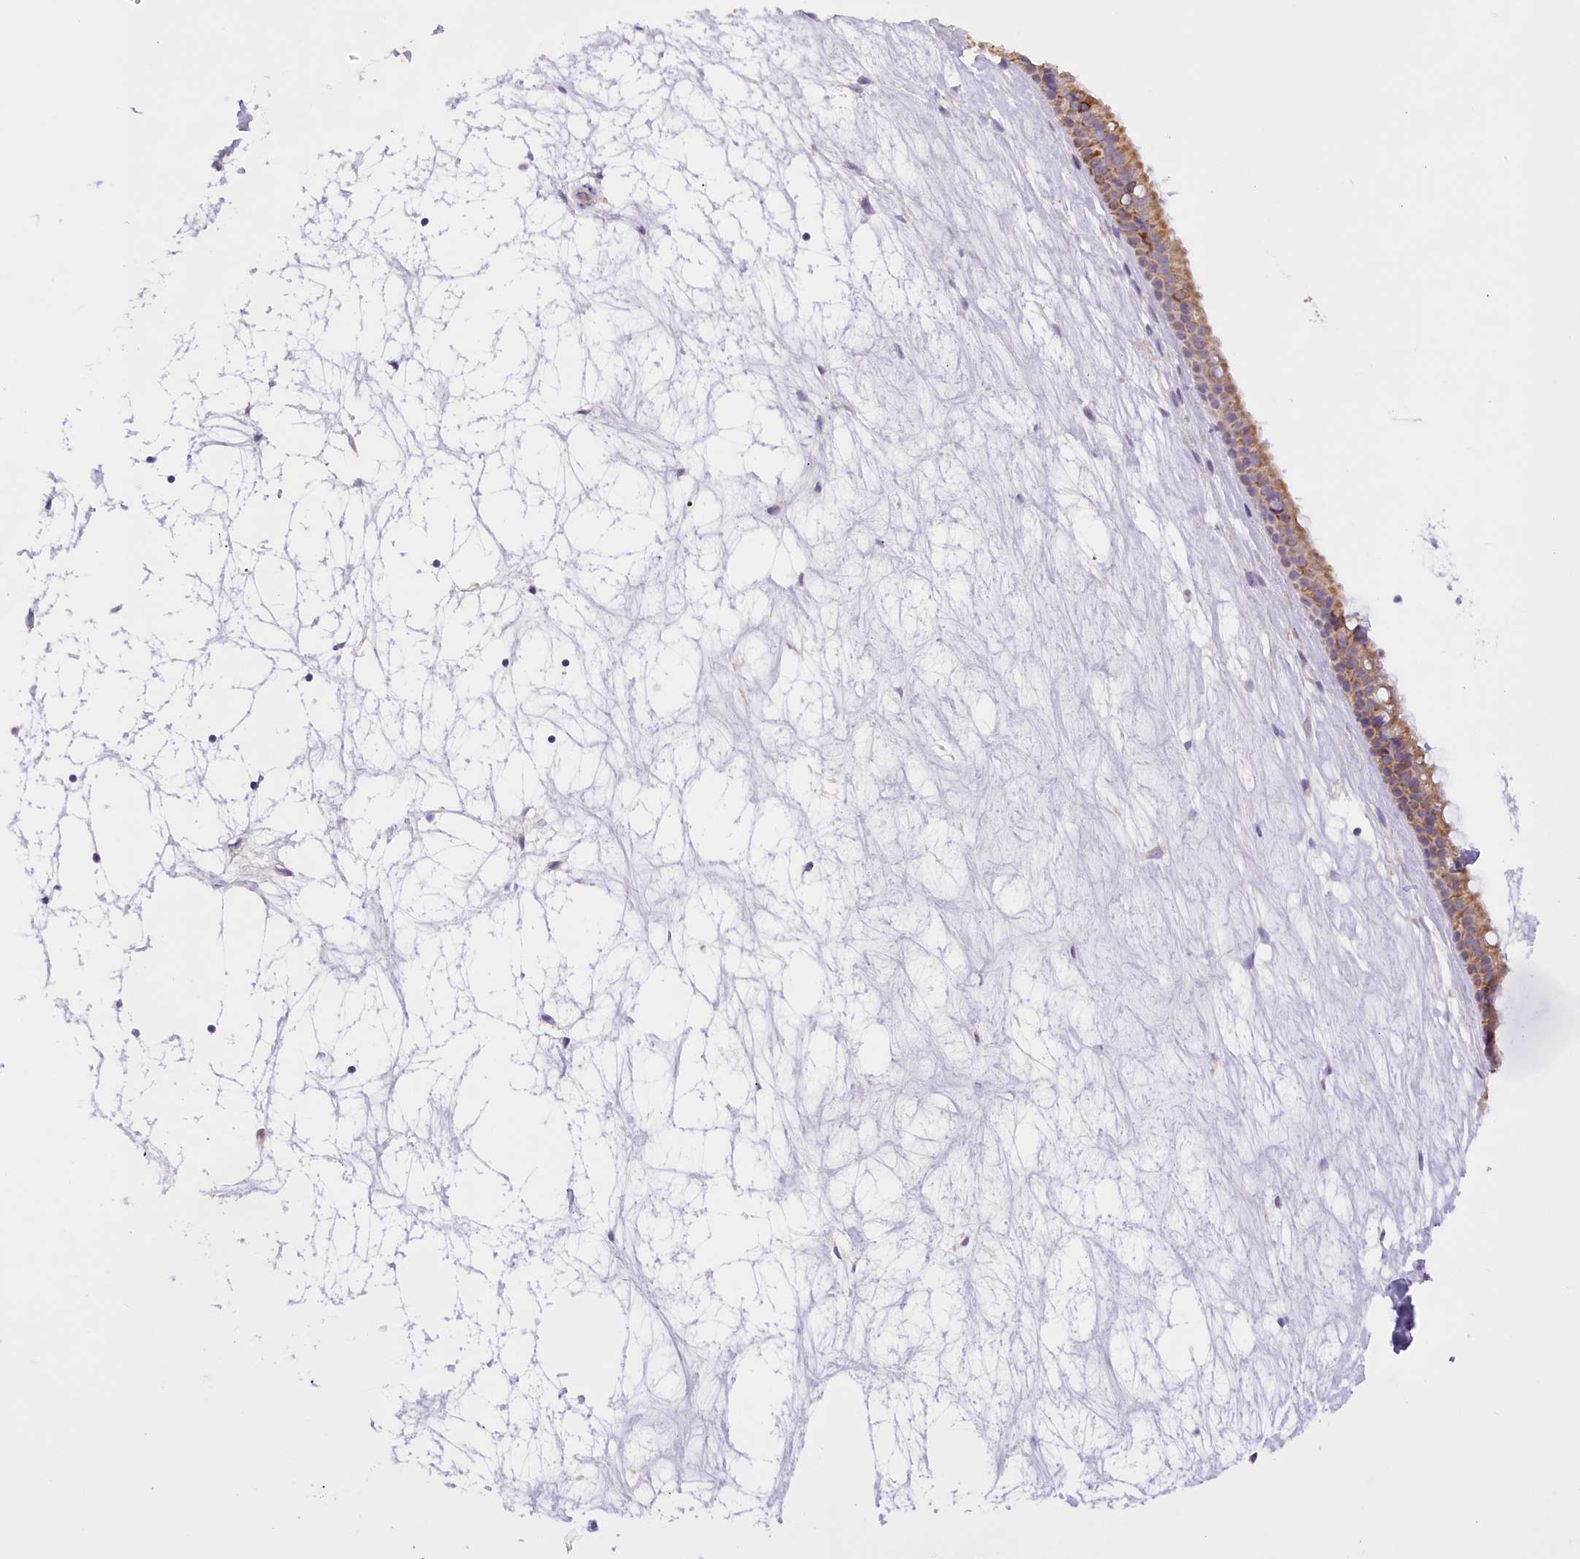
{"staining": {"intensity": "moderate", "quantity": ">75%", "location": "cytoplasmic/membranous"}, "tissue": "nasopharynx", "cell_type": "Respiratory epithelial cells", "image_type": "normal", "snomed": [{"axis": "morphology", "description": "Normal tissue, NOS"}, {"axis": "topography", "description": "Nasopharynx"}], "caption": "DAB immunohistochemical staining of normal nasopharynx demonstrates moderate cytoplasmic/membranous protein expression in approximately >75% of respiratory epithelial cells. (Brightfield microscopy of DAB IHC at high magnification).", "gene": "DCUN1D1", "patient": {"sex": "male", "age": 64}}